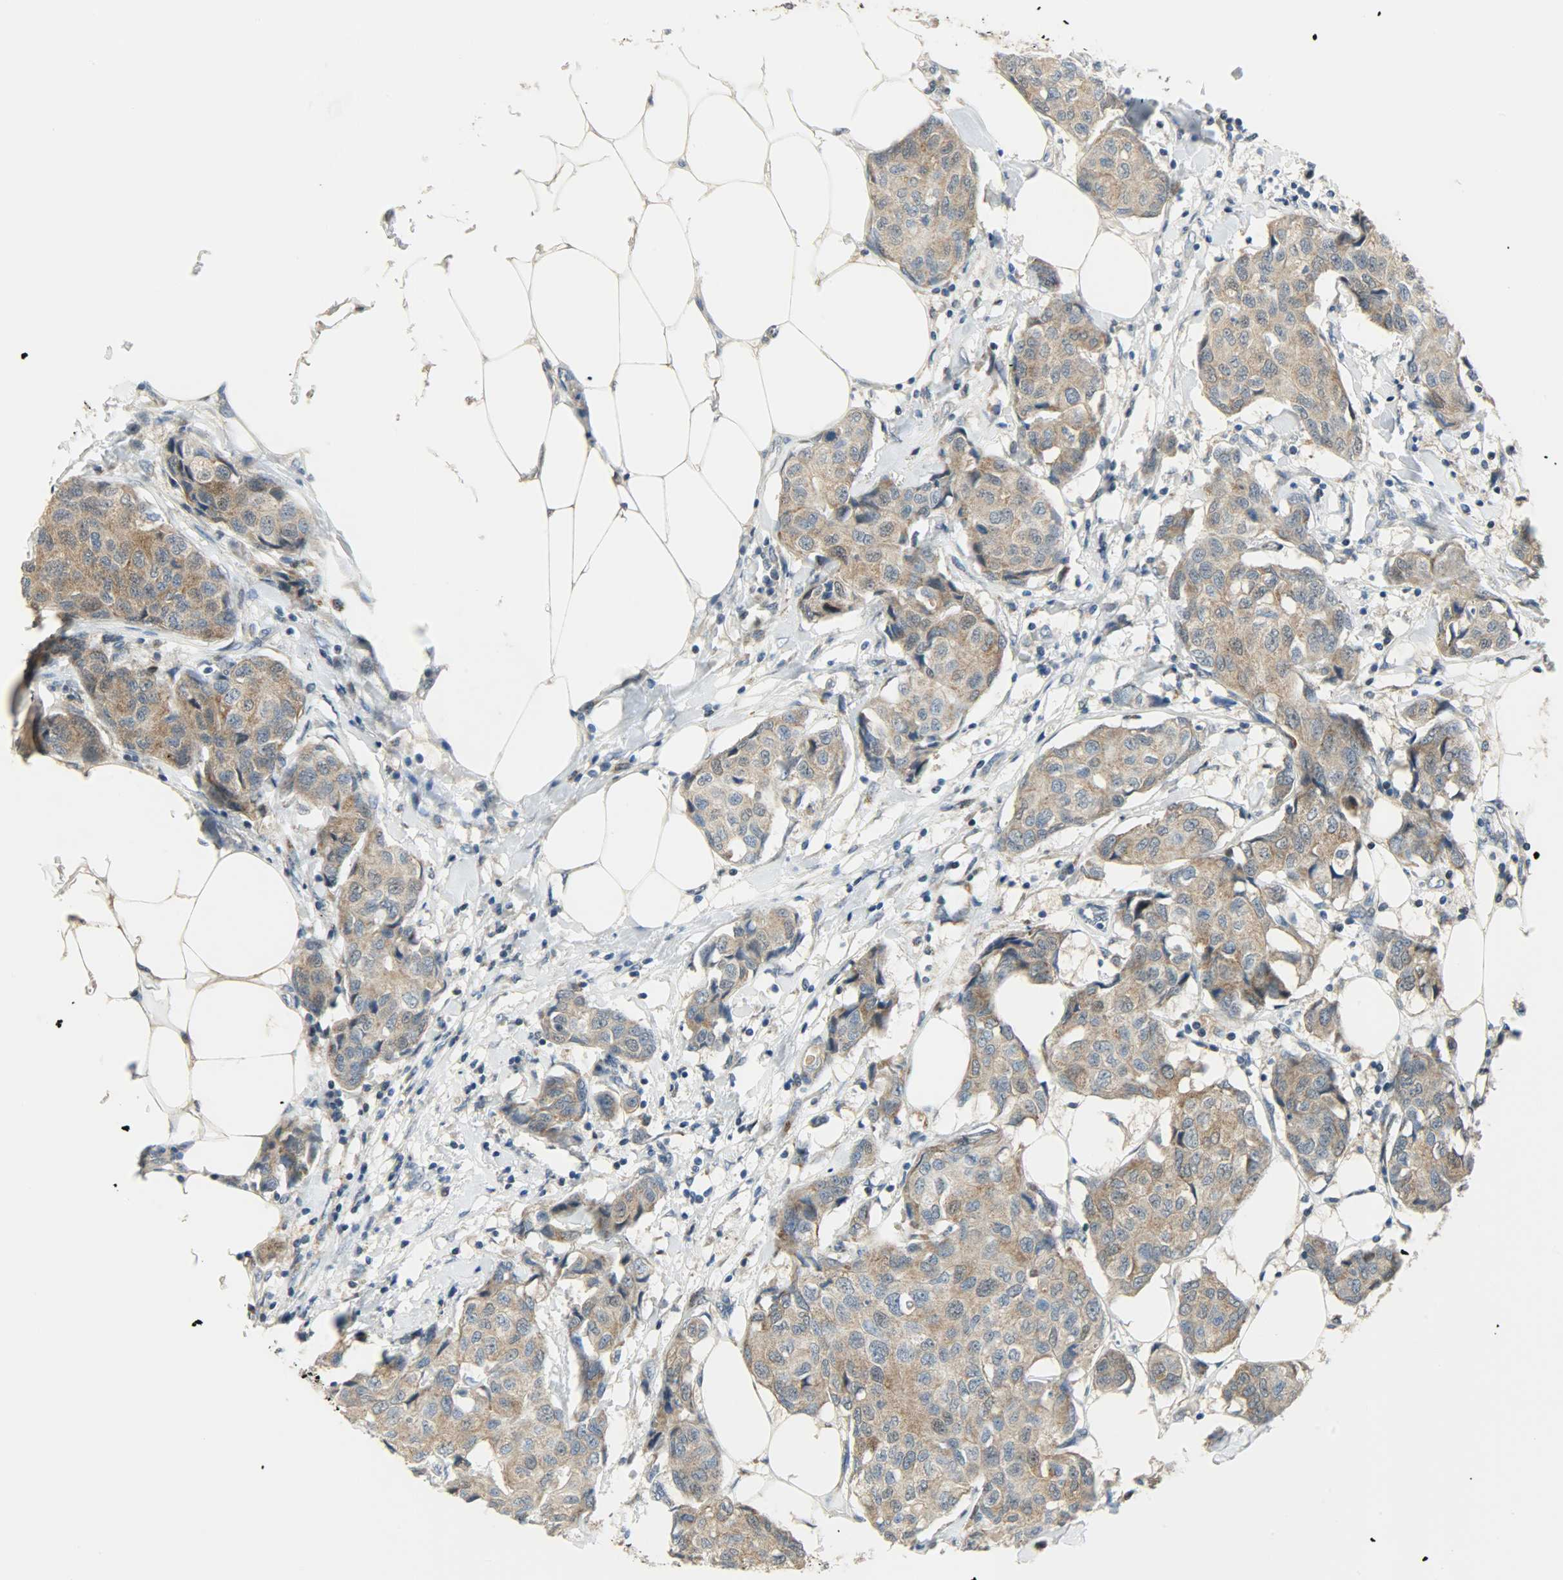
{"staining": {"intensity": "weak", "quantity": ">75%", "location": "cytoplasmic/membranous"}, "tissue": "breast cancer", "cell_type": "Tumor cells", "image_type": "cancer", "snomed": [{"axis": "morphology", "description": "Duct carcinoma"}, {"axis": "topography", "description": "Breast"}], "caption": "High-power microscopy captured an immunohistochemistry (IHC) histopathology image of breast cancer (invasive ductal carcinoma), revealing weak cytoplasmic/membranous expression in approximately >75% of tumor cells. Nuclei are stained in blue.", "gene": "PPP1R1B", "patient": {"sex": "female", "age": 80}}